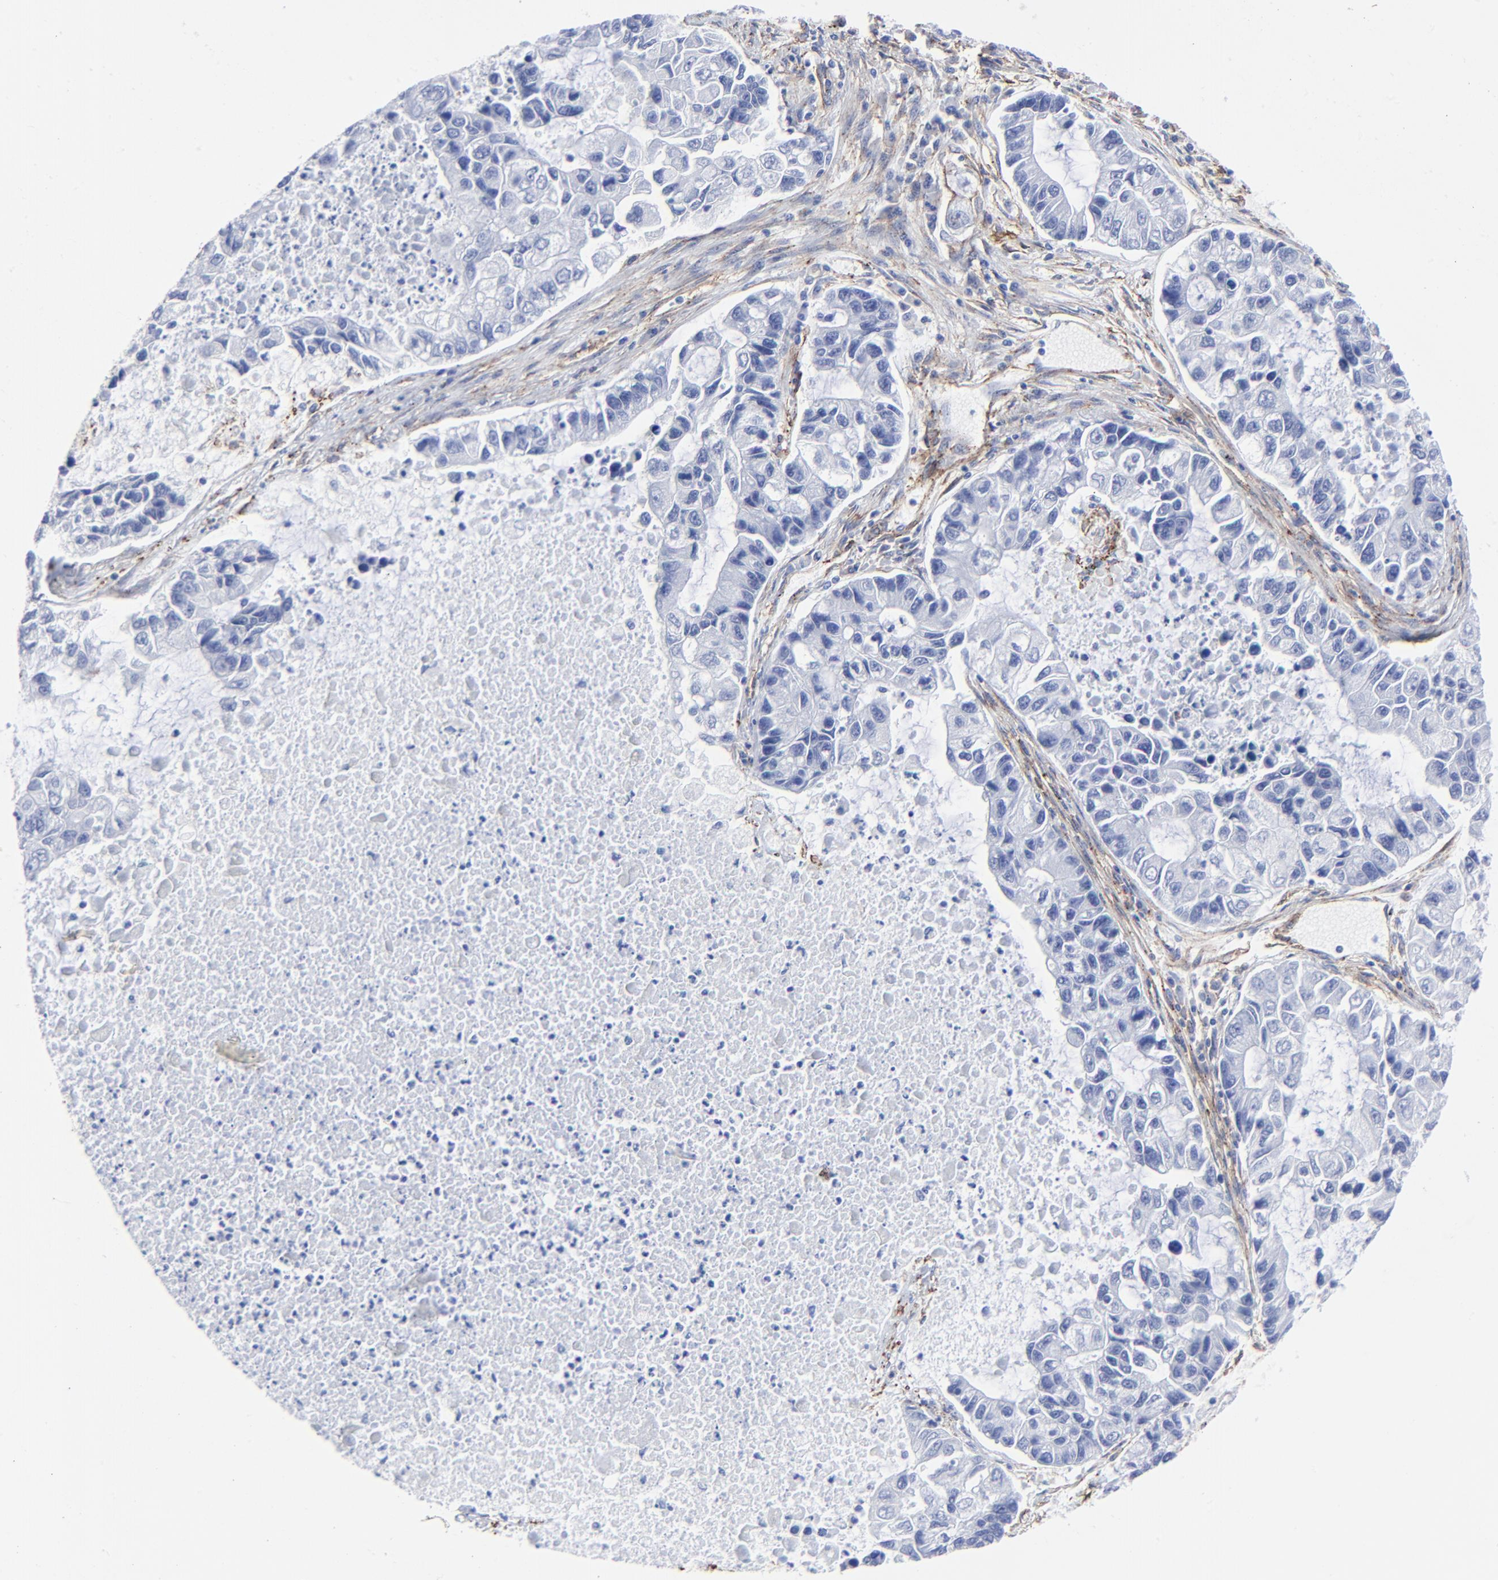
{"staining": {"intensity": "negative", "quantity": "none", "location": "none"}, "tissue": "lung cancer", "cell_type": "Tumor cells", "image_type": "cancer", "snomed": [{"axis": "morphology", "description": "Adenocarcinoma, NOS"}, {"axis": "topography", "description": "Lung"}], "caption": "IHC of human lung cancer displays no staining in tumor cells.", "gene": "CAV1", "patient": {"sex": "female", "age": 51}}